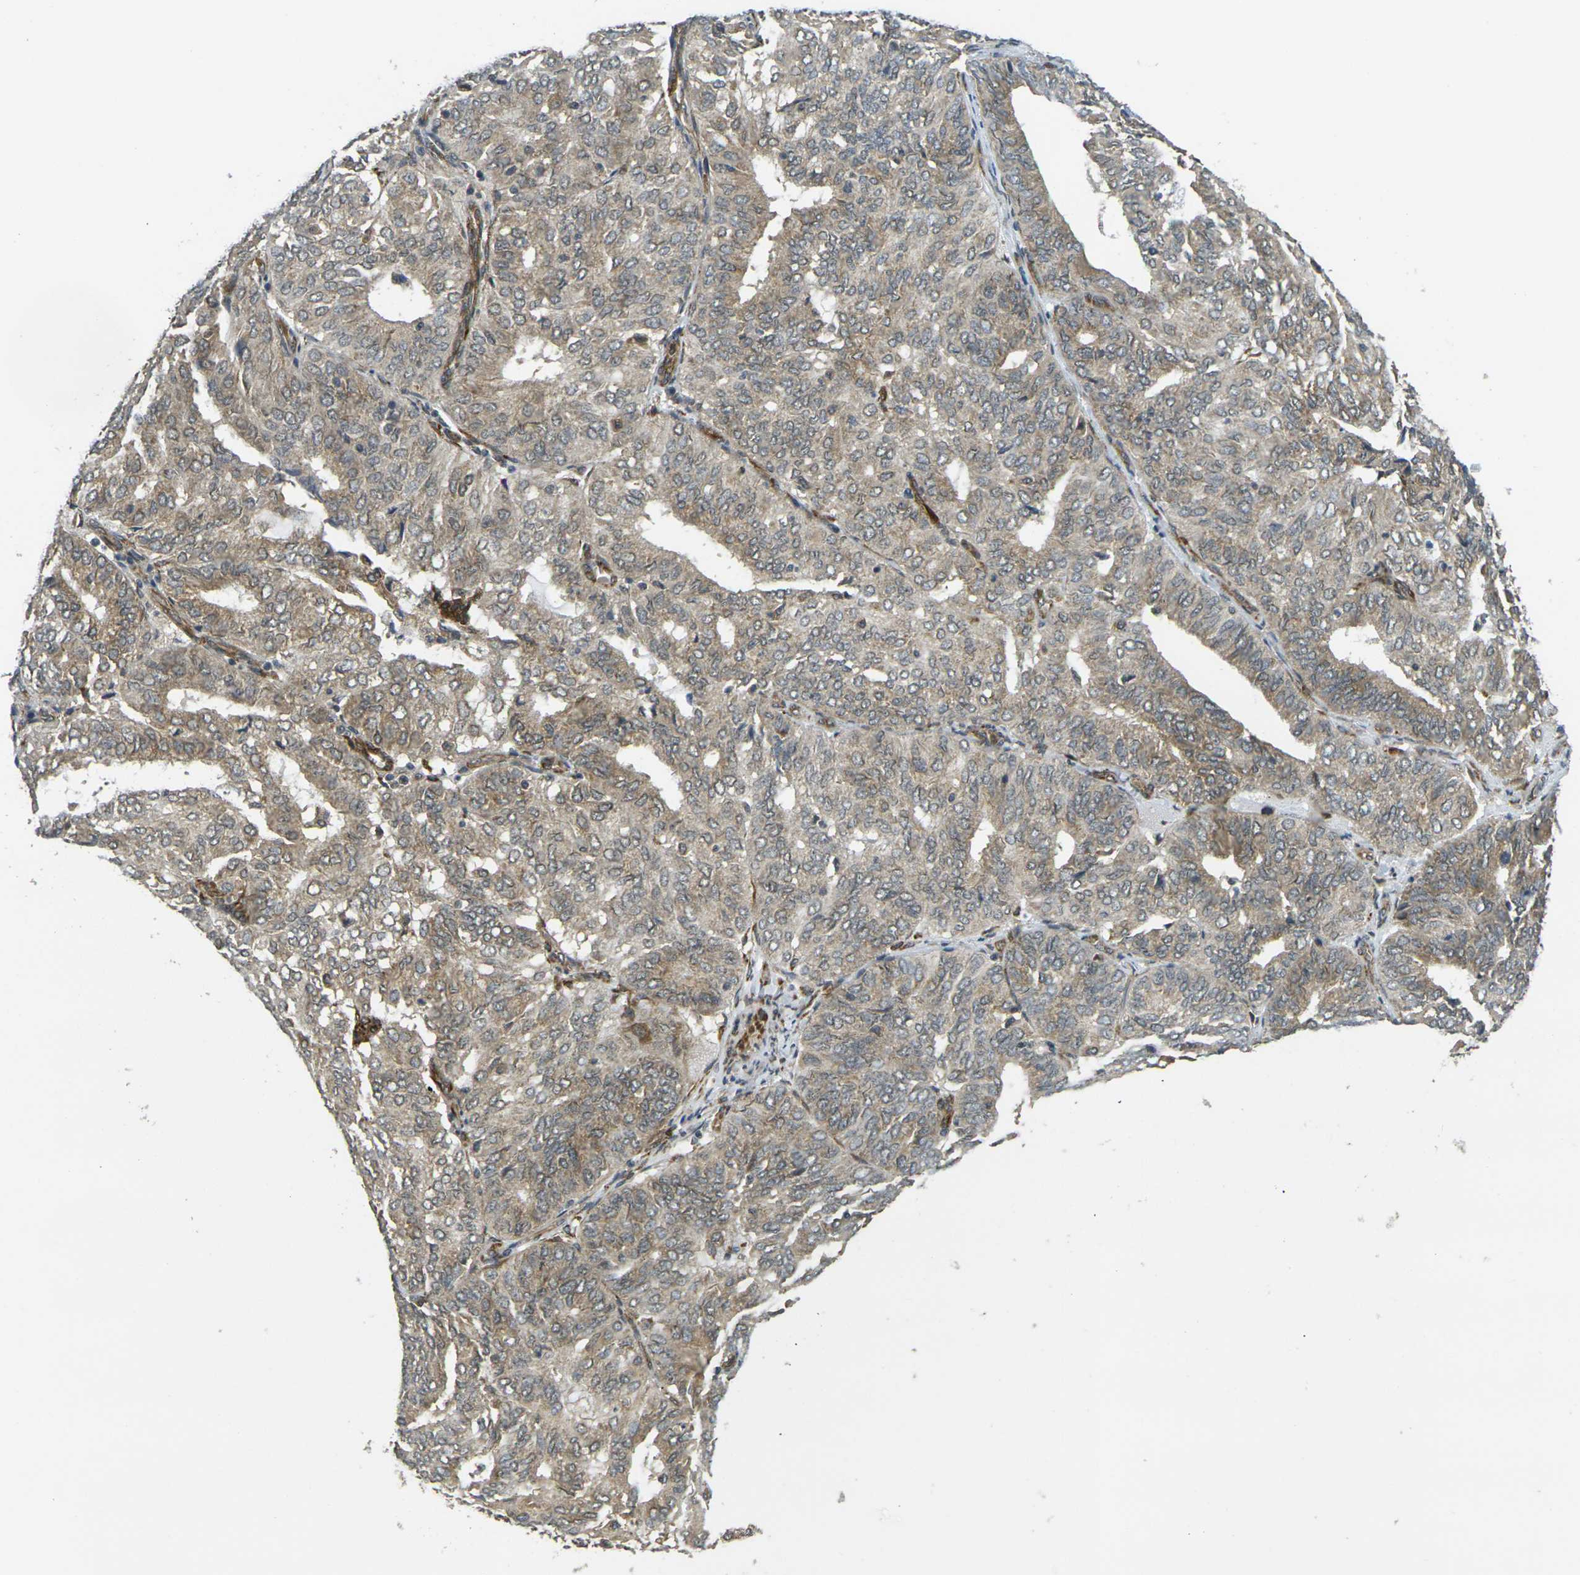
{"staining": {"intensity": "moderate", "quantity": ">75%", "location": "cytoplasmic/membranous"}, "tissue": "endometrial cancer", "cell_type": "Tumor cells", "image_type": "cancer", "snomed": [{"axis": "morphology", "description": "Adenocarcinoma, NOS"}, {"axis": "topography", "description": "Uterus"}], "caption": "Endometrial cancer was stained to show a protein in brown. There is medium levels of moderate cytoplasmic/membranous expression in approximately >75% of tumor cells.", "gene": "FUT11", "patient": {"sex": "female", "age": 60}}